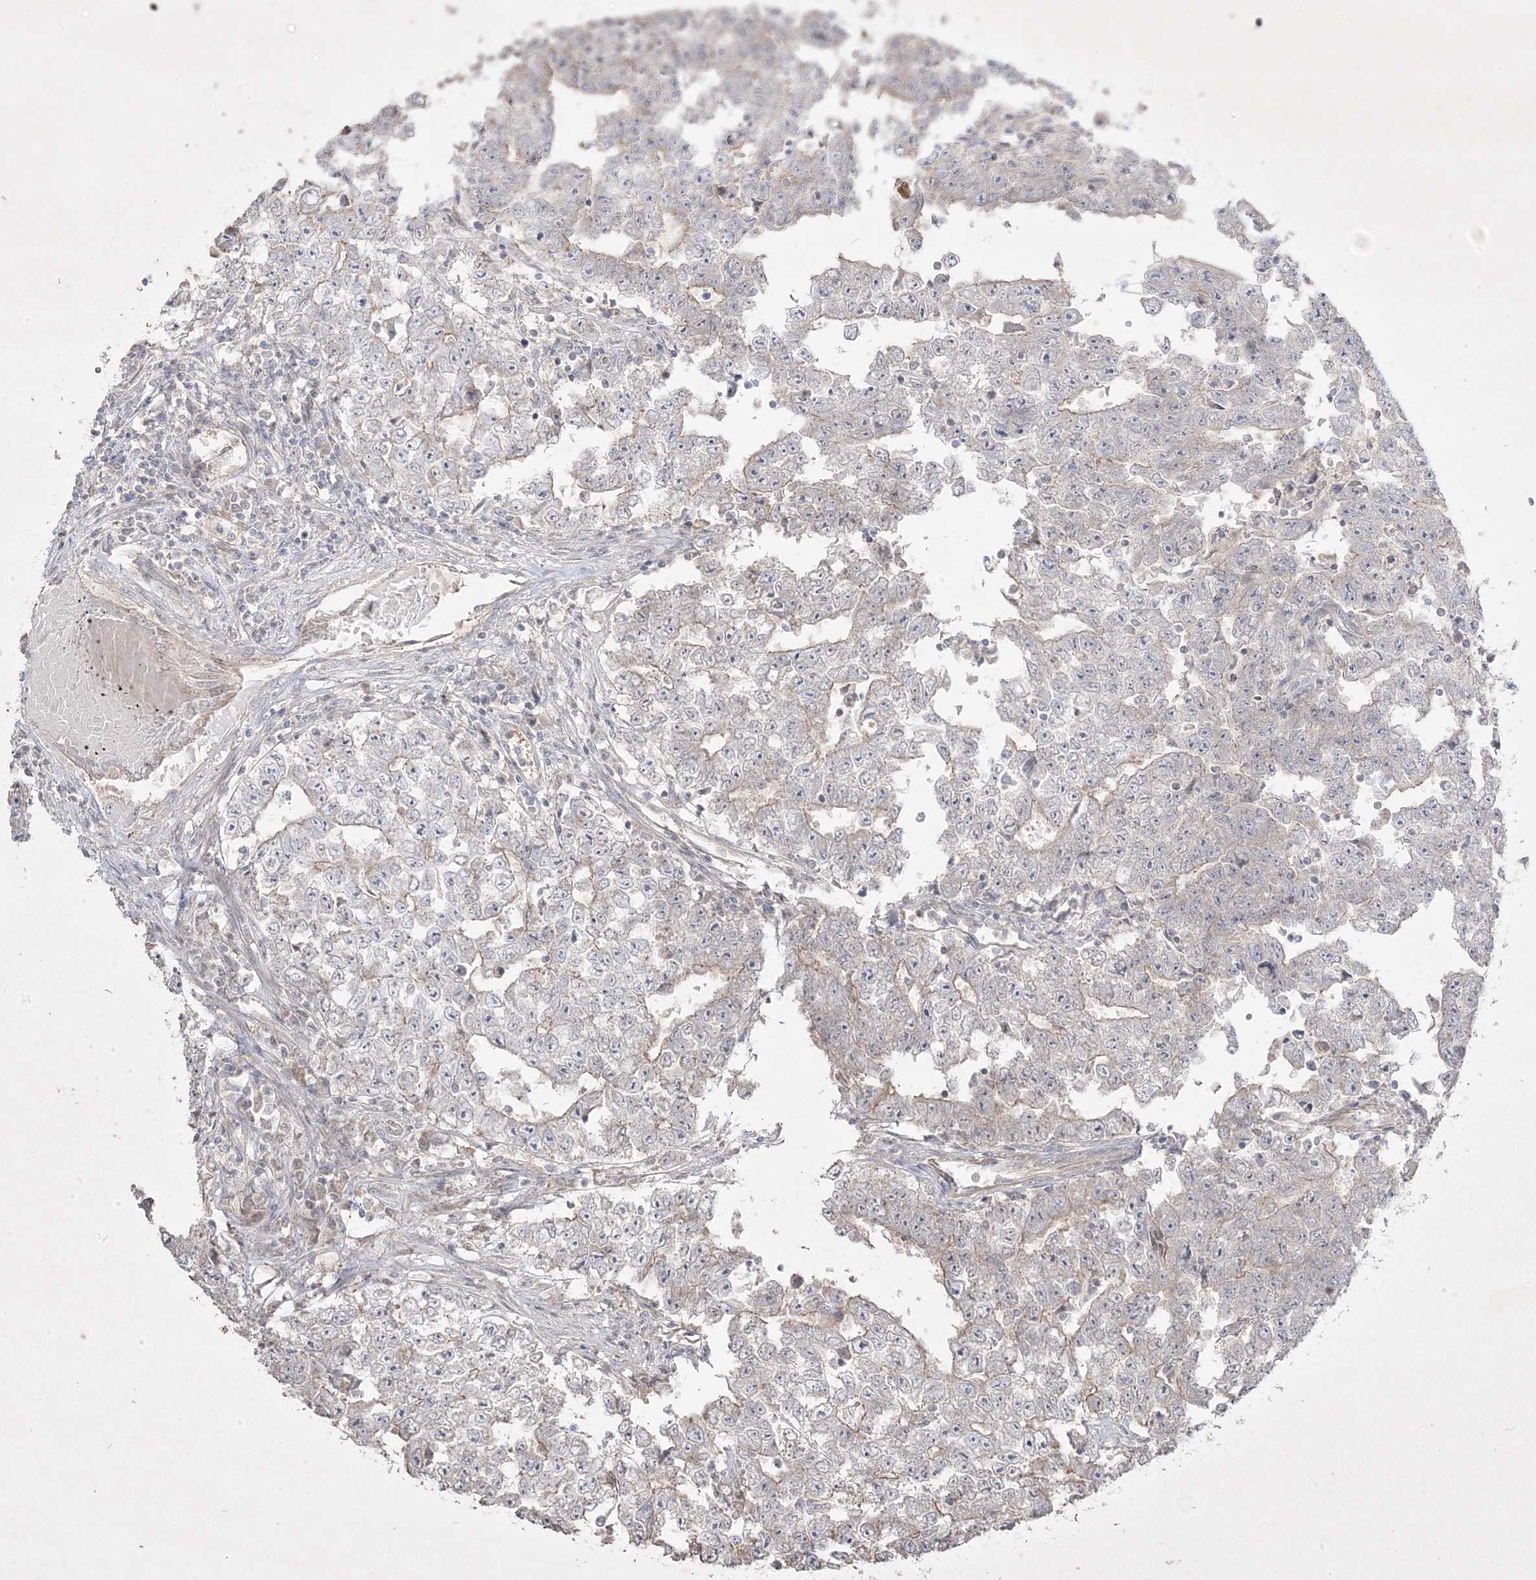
{"staining": {"intensity": "negative", "quantity": "none", "location": "none"}, "tissue": "testis cancer", "cell_type": "Tumor cells", "image_type": "cancer", "snomed": [{"axis": "morphology", "description": "Carcinoma, Embryonal, NOS"}, {"axis": "topography", "description": "Testis"}], "caption": "IHC of testis cancer displays no positivity in tumor cells.", "gene": "RGL4", "patient": {"sex": "male", "age": 25}}